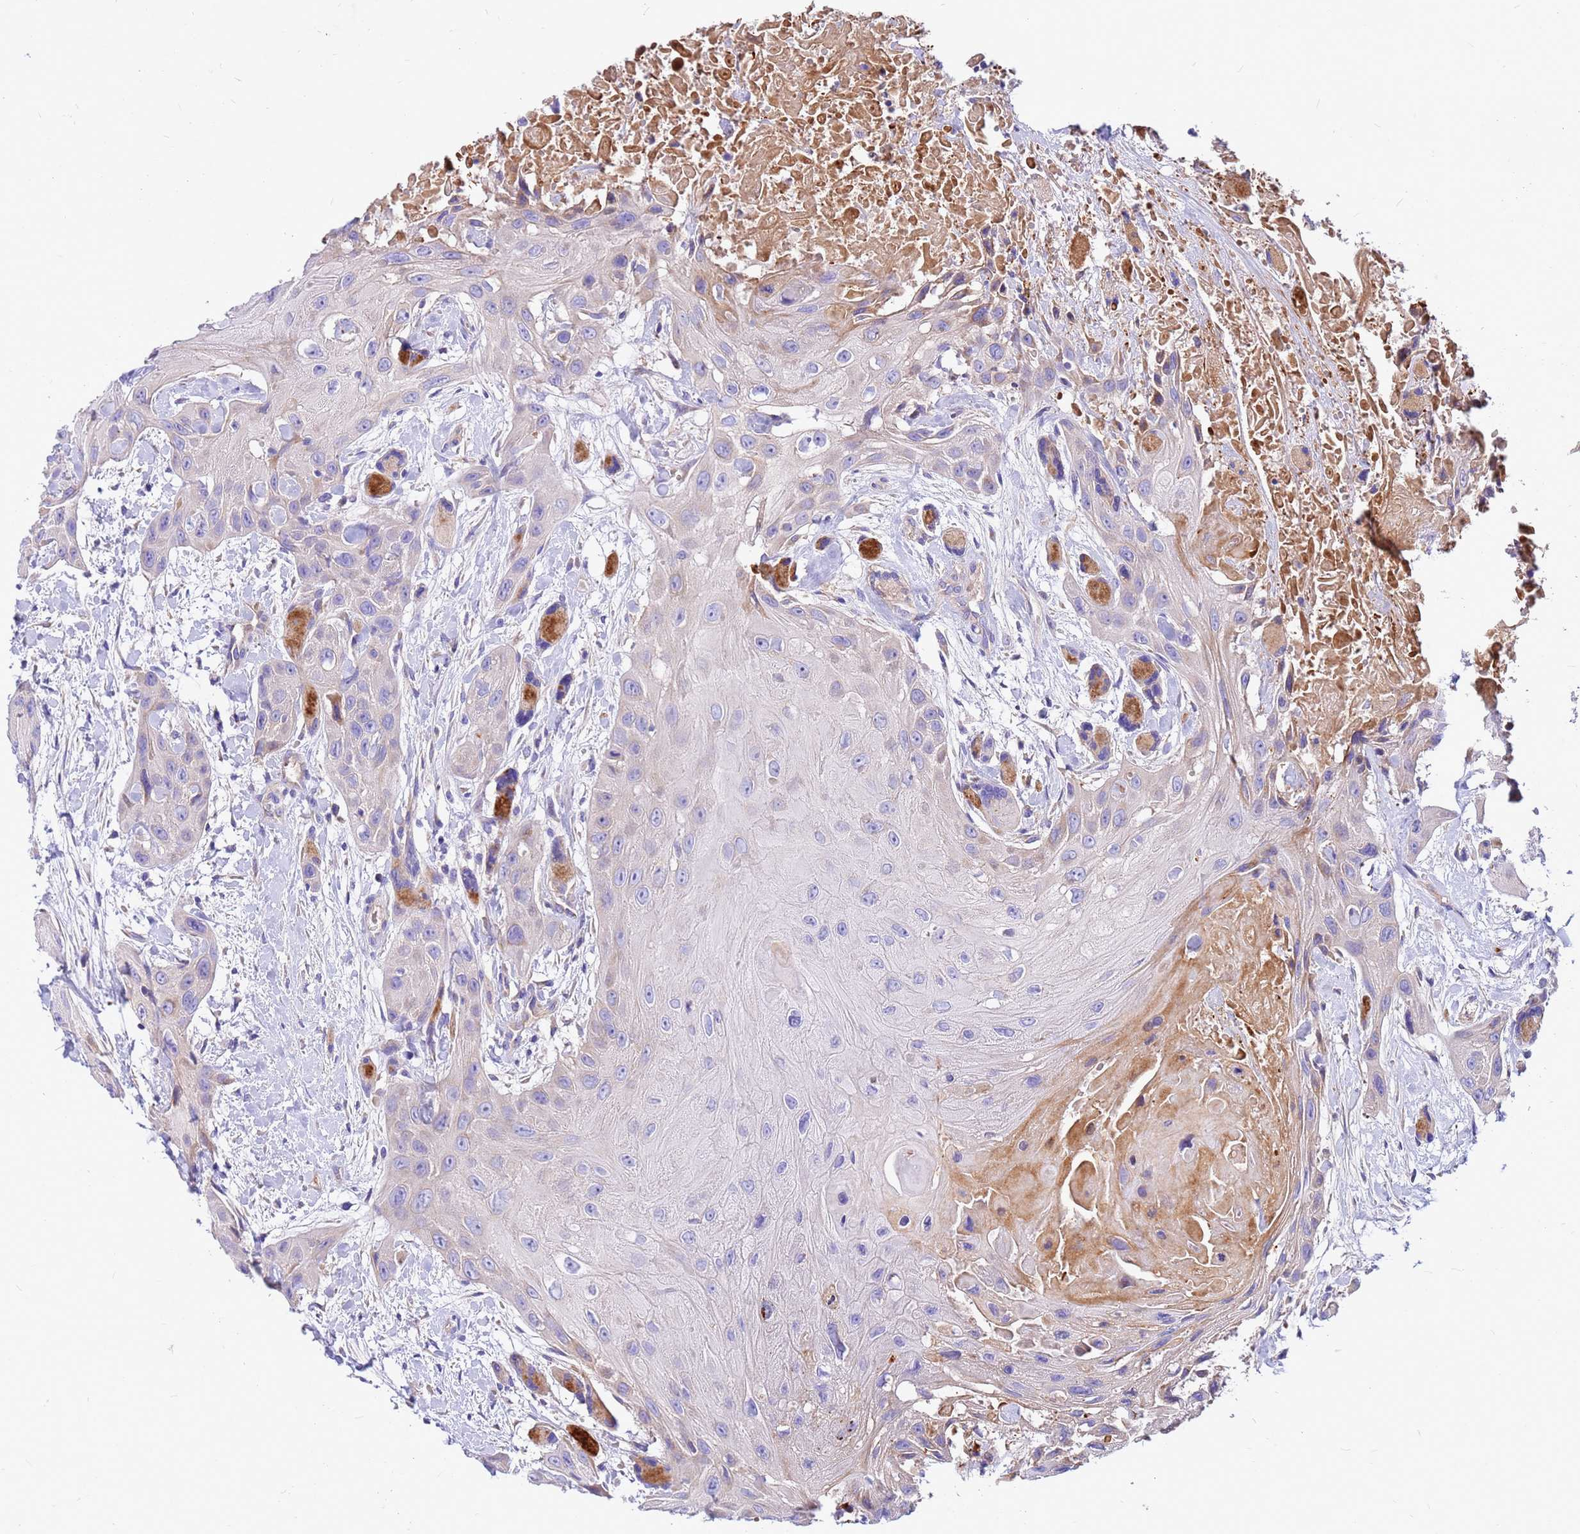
{"staining": {"intensity": "moderate", "quantity": "<25%", "location": "cytoplasmic/membranous"}, "tissue": "head and neck cancer", "cell_type": "Tumor cells", "image_type": "cancer", "snomed": [{"axis": "morphology", "description": "Squamous cell carcinoma, NOS"}, {"axis": "topography", "description": "Head-Neck"}], "caption": "Head and neck cancer stained for a protein reveals moderate cytoplasmic/membranous positivity in tumor cells.", "gene": "CRHBP", "patient": {"sex": "male", "age": 81}}